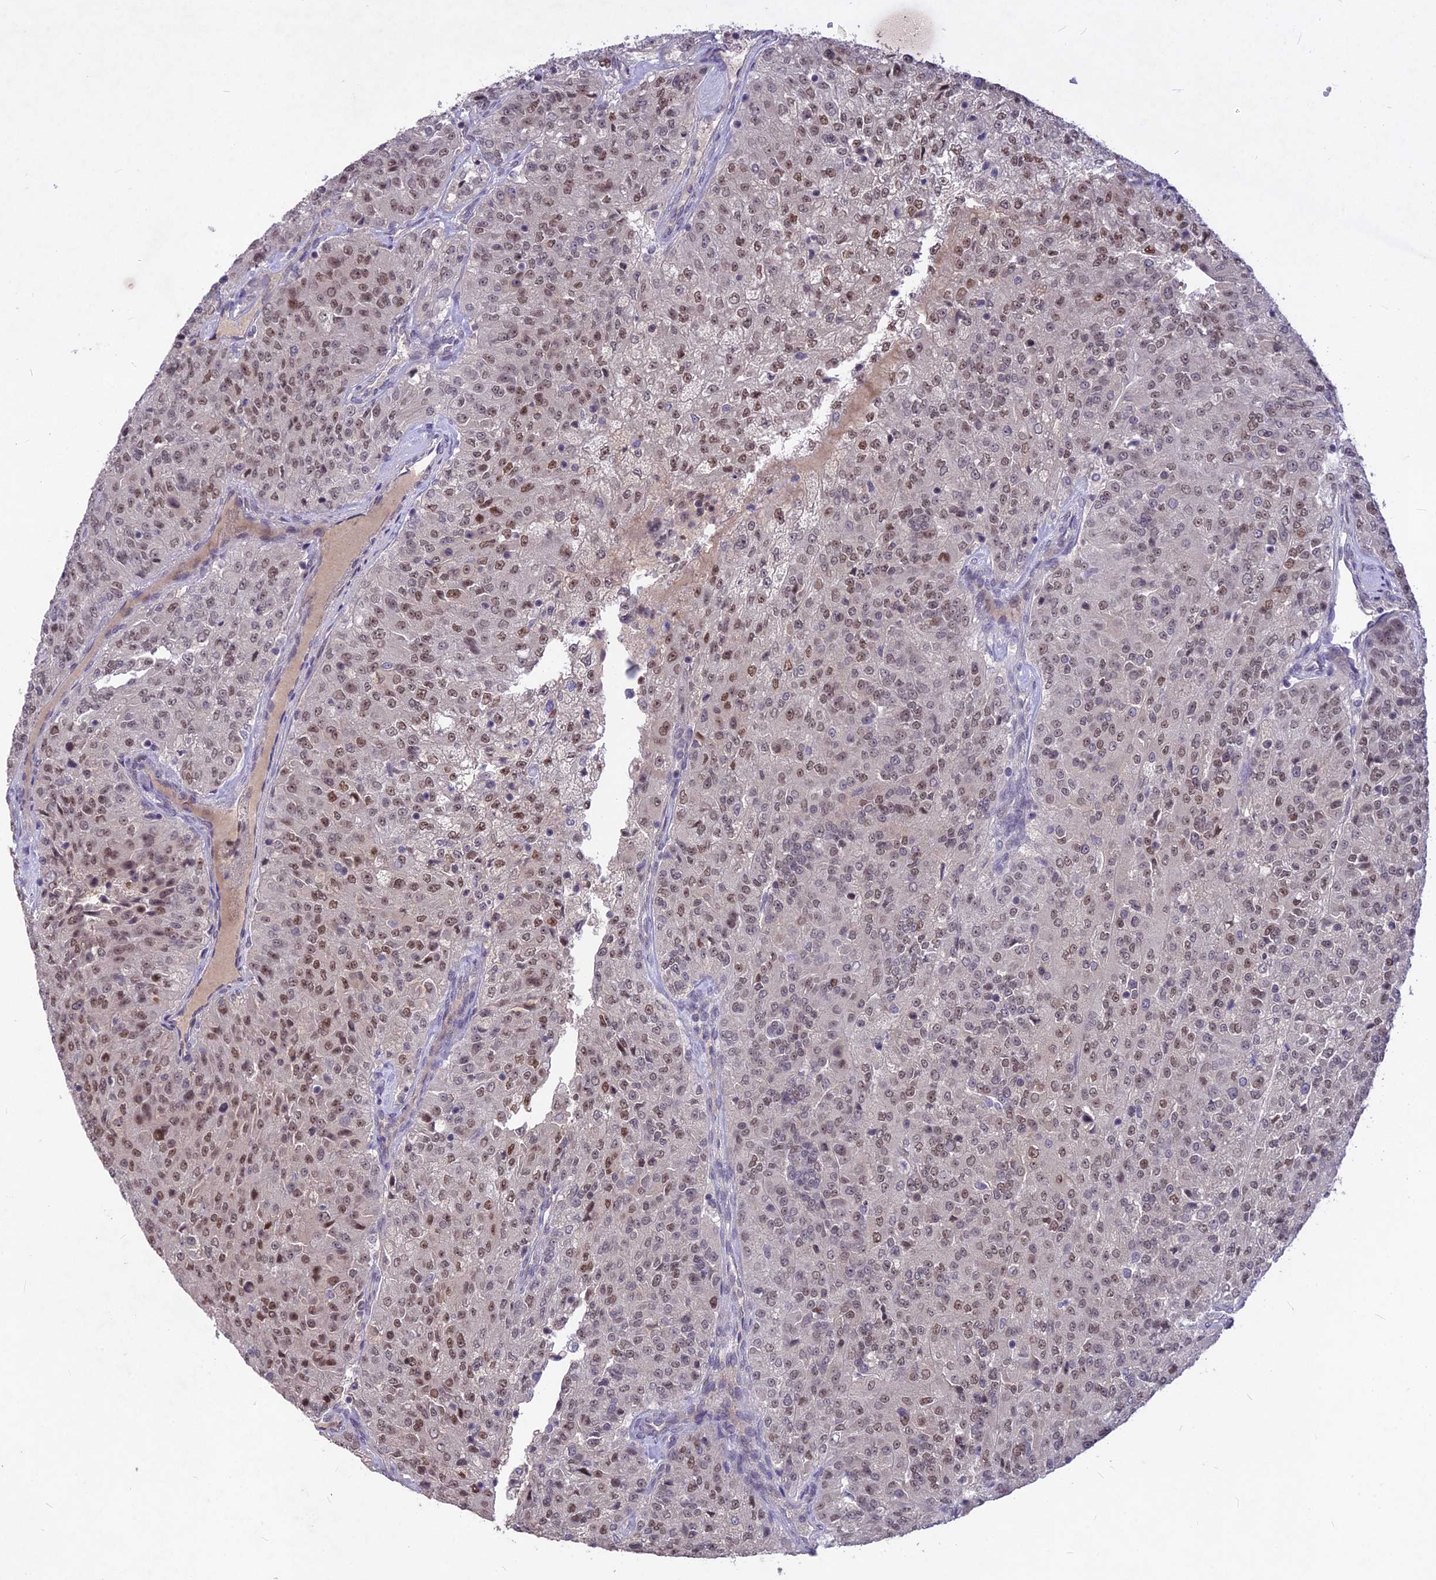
{"staining": {"intensity": "moderate", "quantity": "25%-75%", "location": "nuclear"}, "tissue": "renal cancer", "cell_type": "Tumor cells", "image_type": "cancer", "snomed": [{"axis": "morphology", "description": "Adenocarcinoma, NOS"}, {"axis": "topography", "description": "Kidney"}], "caption": "This is an image of IHC staining of adenocarcinoma (renal), which shows moderate staining in the nuclear of tumor cells.", "gene": "DIS3", "patient": {"sex": "female", "age": 63}}